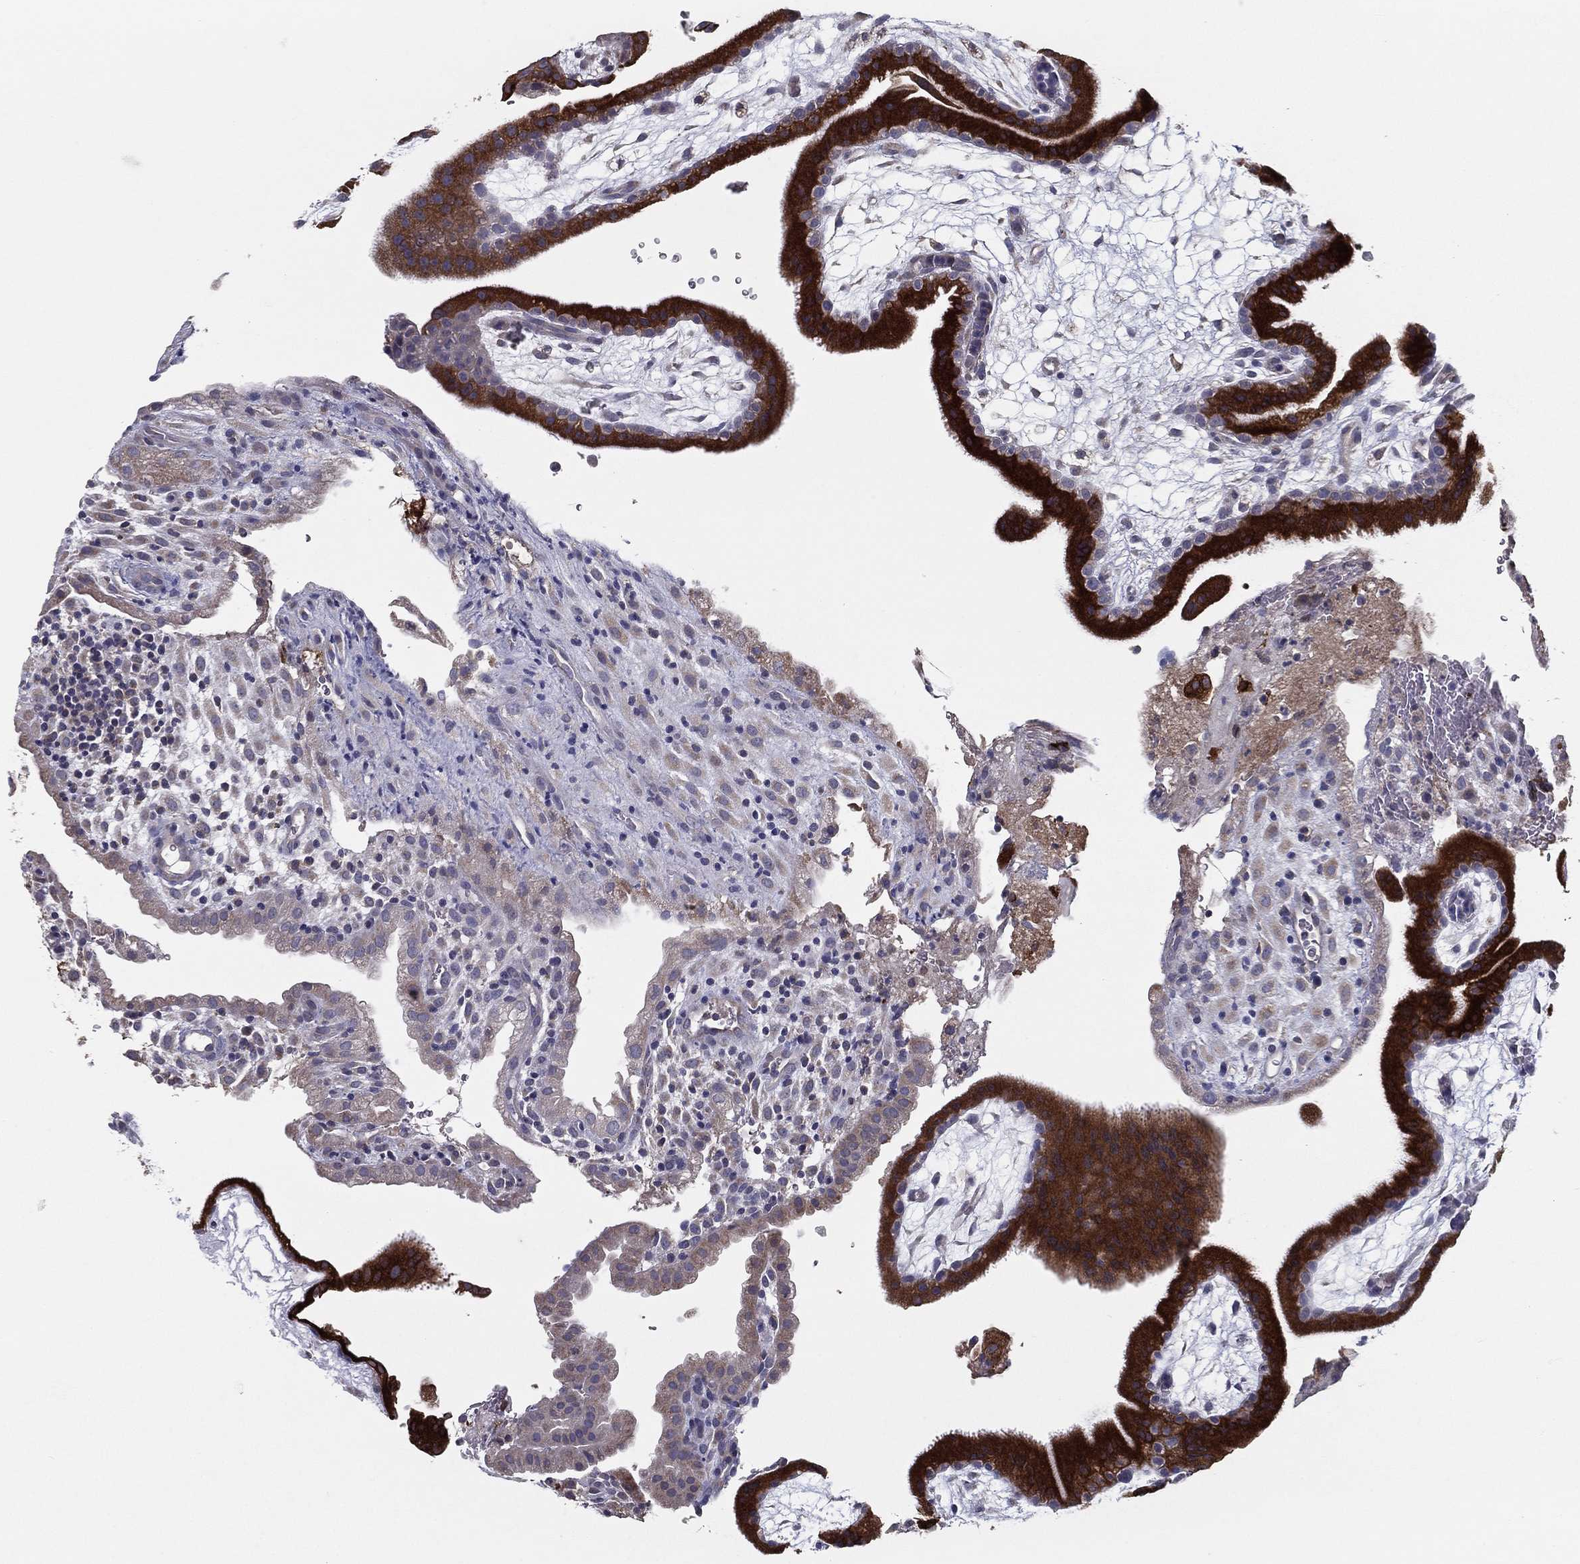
{"staining": {"intensity": "negative", "quantity": "none", "location": "none"}, "tissue": "placenta", "cell_type": "Decidual cells", "image_type": "normal", "snomed": [{"axis": "morphology", "description": "Normal tissue, NOS"}, {"axis": "topography", "description": "Placenta"}], "caption": "DAB immunohistochemical staining of normal human placenta displays no significant positivity in decidual cells.", "gene": "PCSK1", "patient": {"sex": "female", "age": 19}}